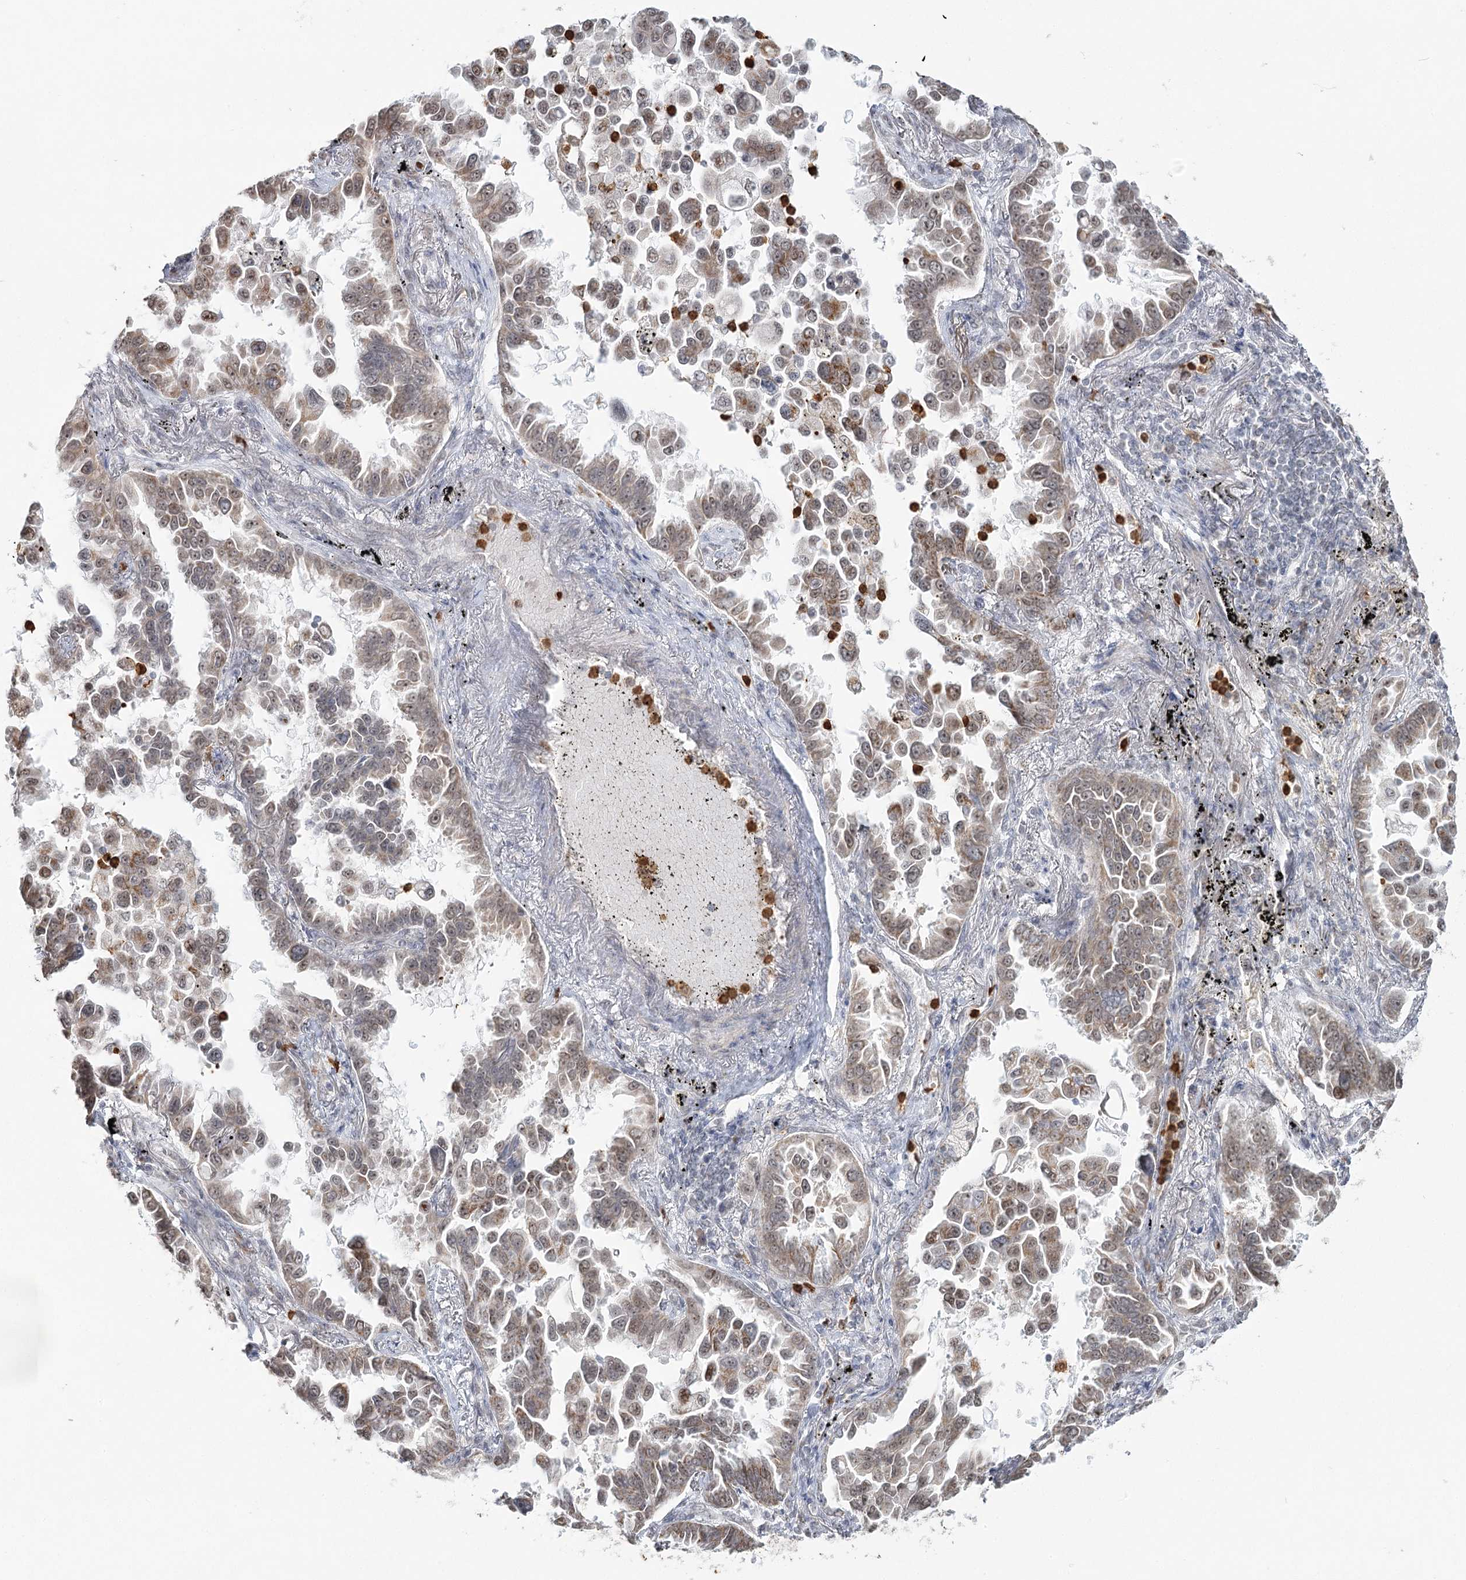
{"staining": {"intensity": "weak", "quantity": ">75%", "location": "cytoplasmic/membranous,nuclear"}, "tissue": "lung cancer", "cell_type": "Tumor cells", "image_type": "cancer", "snomed": [{"axis": "morphology", "description": "Adenocarcinoma, NOS"}, {"axis": "topography", "description": "Lung"}], "caption": "IHC photomicrograph of neoplastic tissue: human lung cancer (adenocarcinoma) stained using immunohistochemistry displays low levels of weak protein expression localized specifically in the cytoplasmic/membranous and nuclear of tumor cells, appearing as a cytoplasmic/membranous and nuclear brown color.", "gene": "ATAD1", "patient": {"sex": "female", "age": 67}}